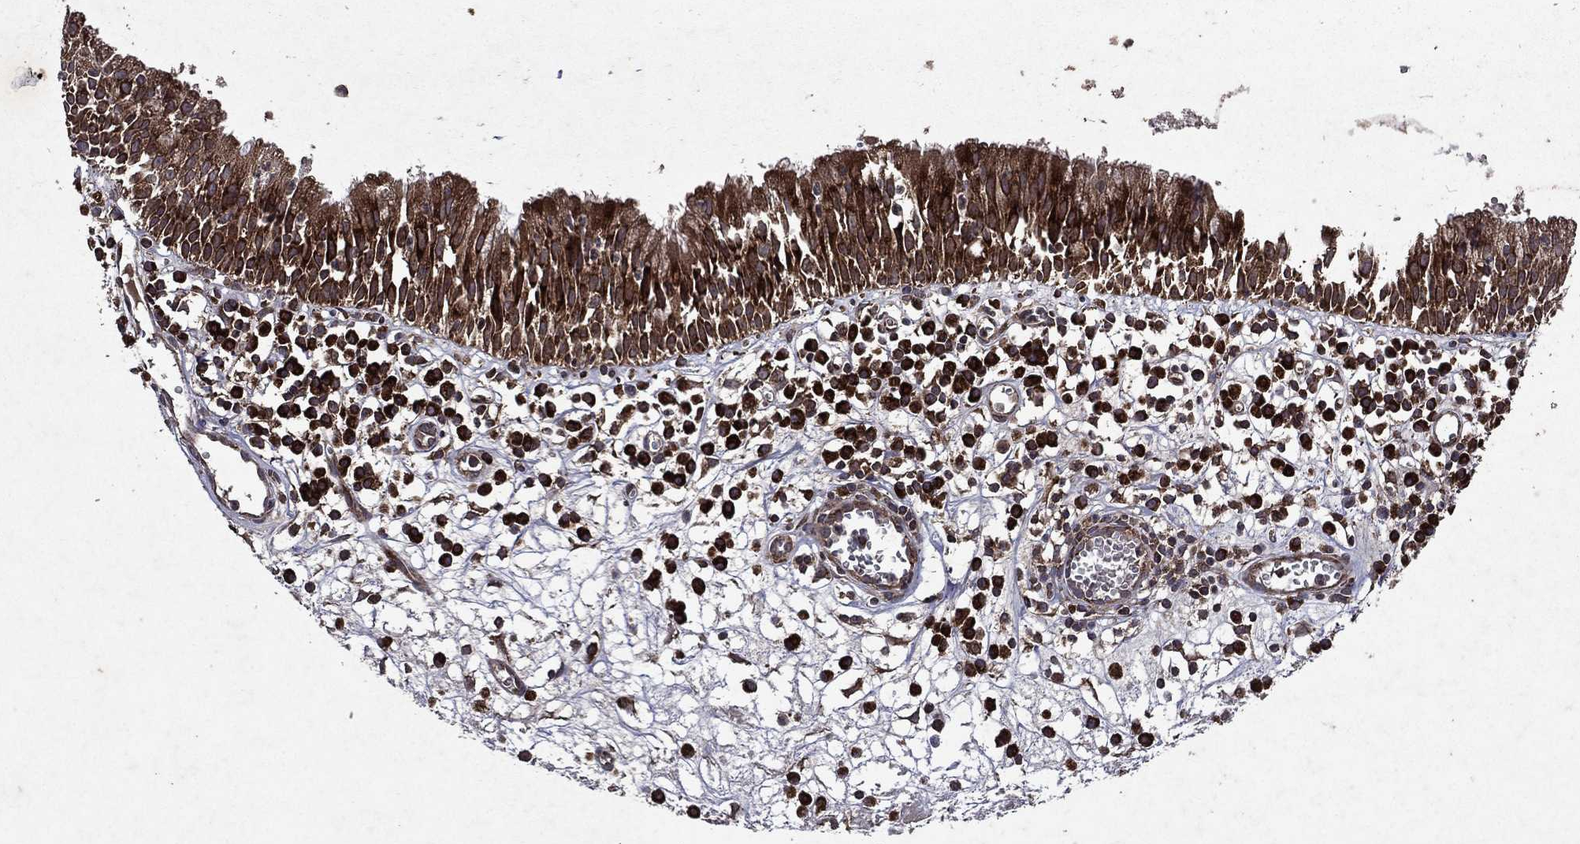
{"staining": {"intensity": "strong", "quantity": "25%-75%", "location": "cytoplasmic/membranous"}, "tissue": "nasopharynx", "cell_type": "Respiratory epithelial cells", "image_type": "normal", "snomed": [{"axis": "morphology", "description": "Normal tissue, NOS"}, {"axis": "topography", "description": "Nasopharynx"}], "caption": "DAB (3,3'-diaminobenzidine) immunohistochemical staining of unremarkable human nasopharynx shows strong cytoplasmic/membranous protein staining in approximately 25%-75% of respiratory epithelial cells. (brown staining indicates protein expression, while blue staining denotes nuclei).", "gene": "EIF2B4", "patient": {"sex": "female", "age": 77}}